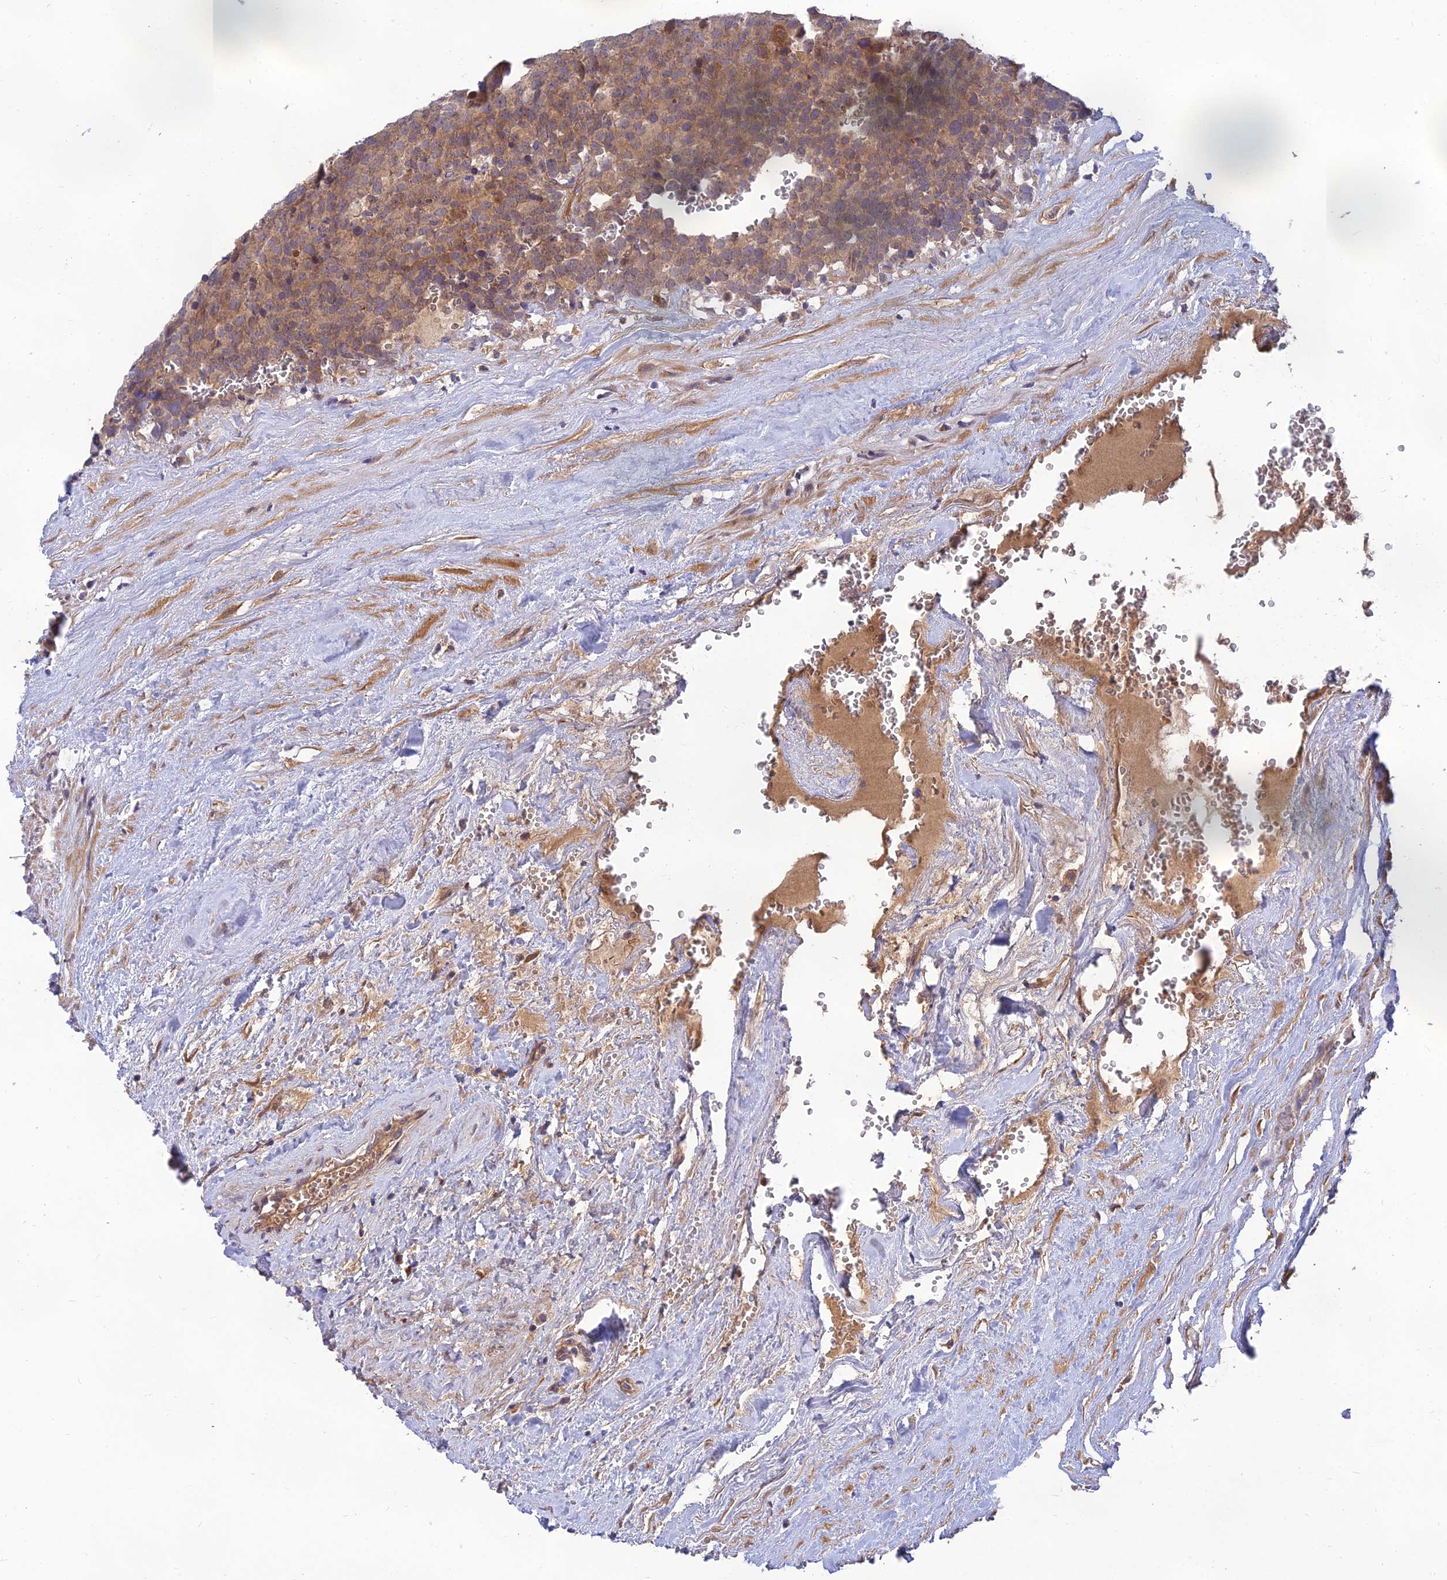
{"staining": {"intensity": "weak", "quantity": ">75%", "location": "cytoplasmic/membranous"}, "tissue": "testis cancer", "cell_type": "Tumor cells", "image_type": "cancer", "snomed": [{"axis": "morphology", "description": "Seminoma, NOS"}, {"axis": "topography", "description": "Testis"}], "caption": "The histopathology image displays immunohistochemical staining of testis seminoma. There is weak cytoplasmic/membranous staining is seen in approximately >75% of tumor cells. The staining was performed using DAB (3,3'-diaminobenzidine), with brown indicating positive protein expression. Nuclei are stained blue with hematoxylin.", "gene": "FAM151B", "patient": {"sex": "male", "age": 71}}